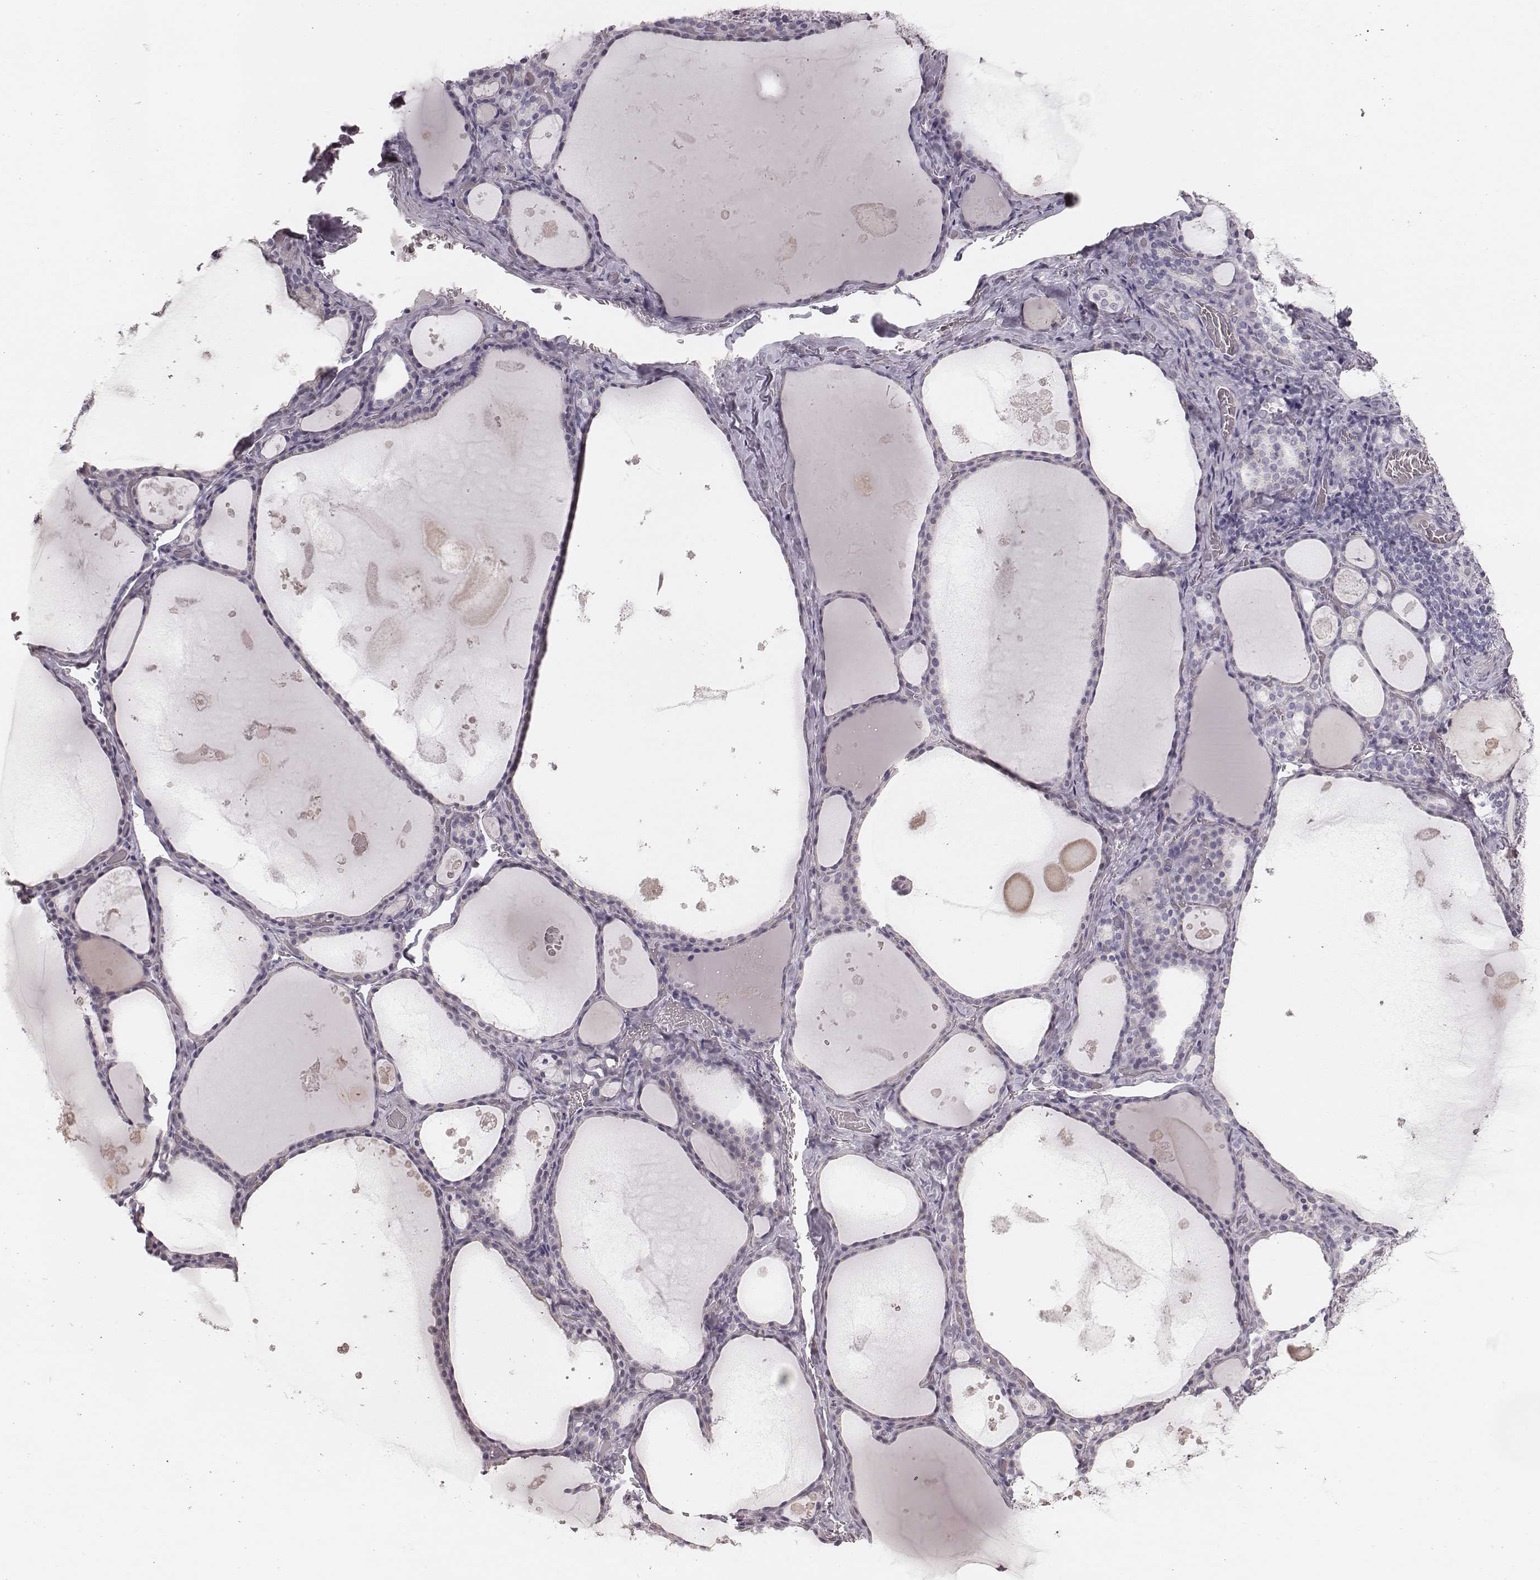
{"staining": {"intensity": "negative", "quantity": "none", "location": "none"}, "tissue": "thyroid gland", "cell_type": "Glandular cells", "image_type": "normal", "snomed": [{"axis": "morphology", "description": "Normal tissue, NOS"}, {"axis": "topography", "description": "Thyroid gland"}], "caption": "A high-resolution histopathology image shows immunohistochemistry staining of benign thyroid gland, which exhibits no significant staining in glandular cells.", "gene": "ZP4", "patient": {"sex": "male", "age": 56}}